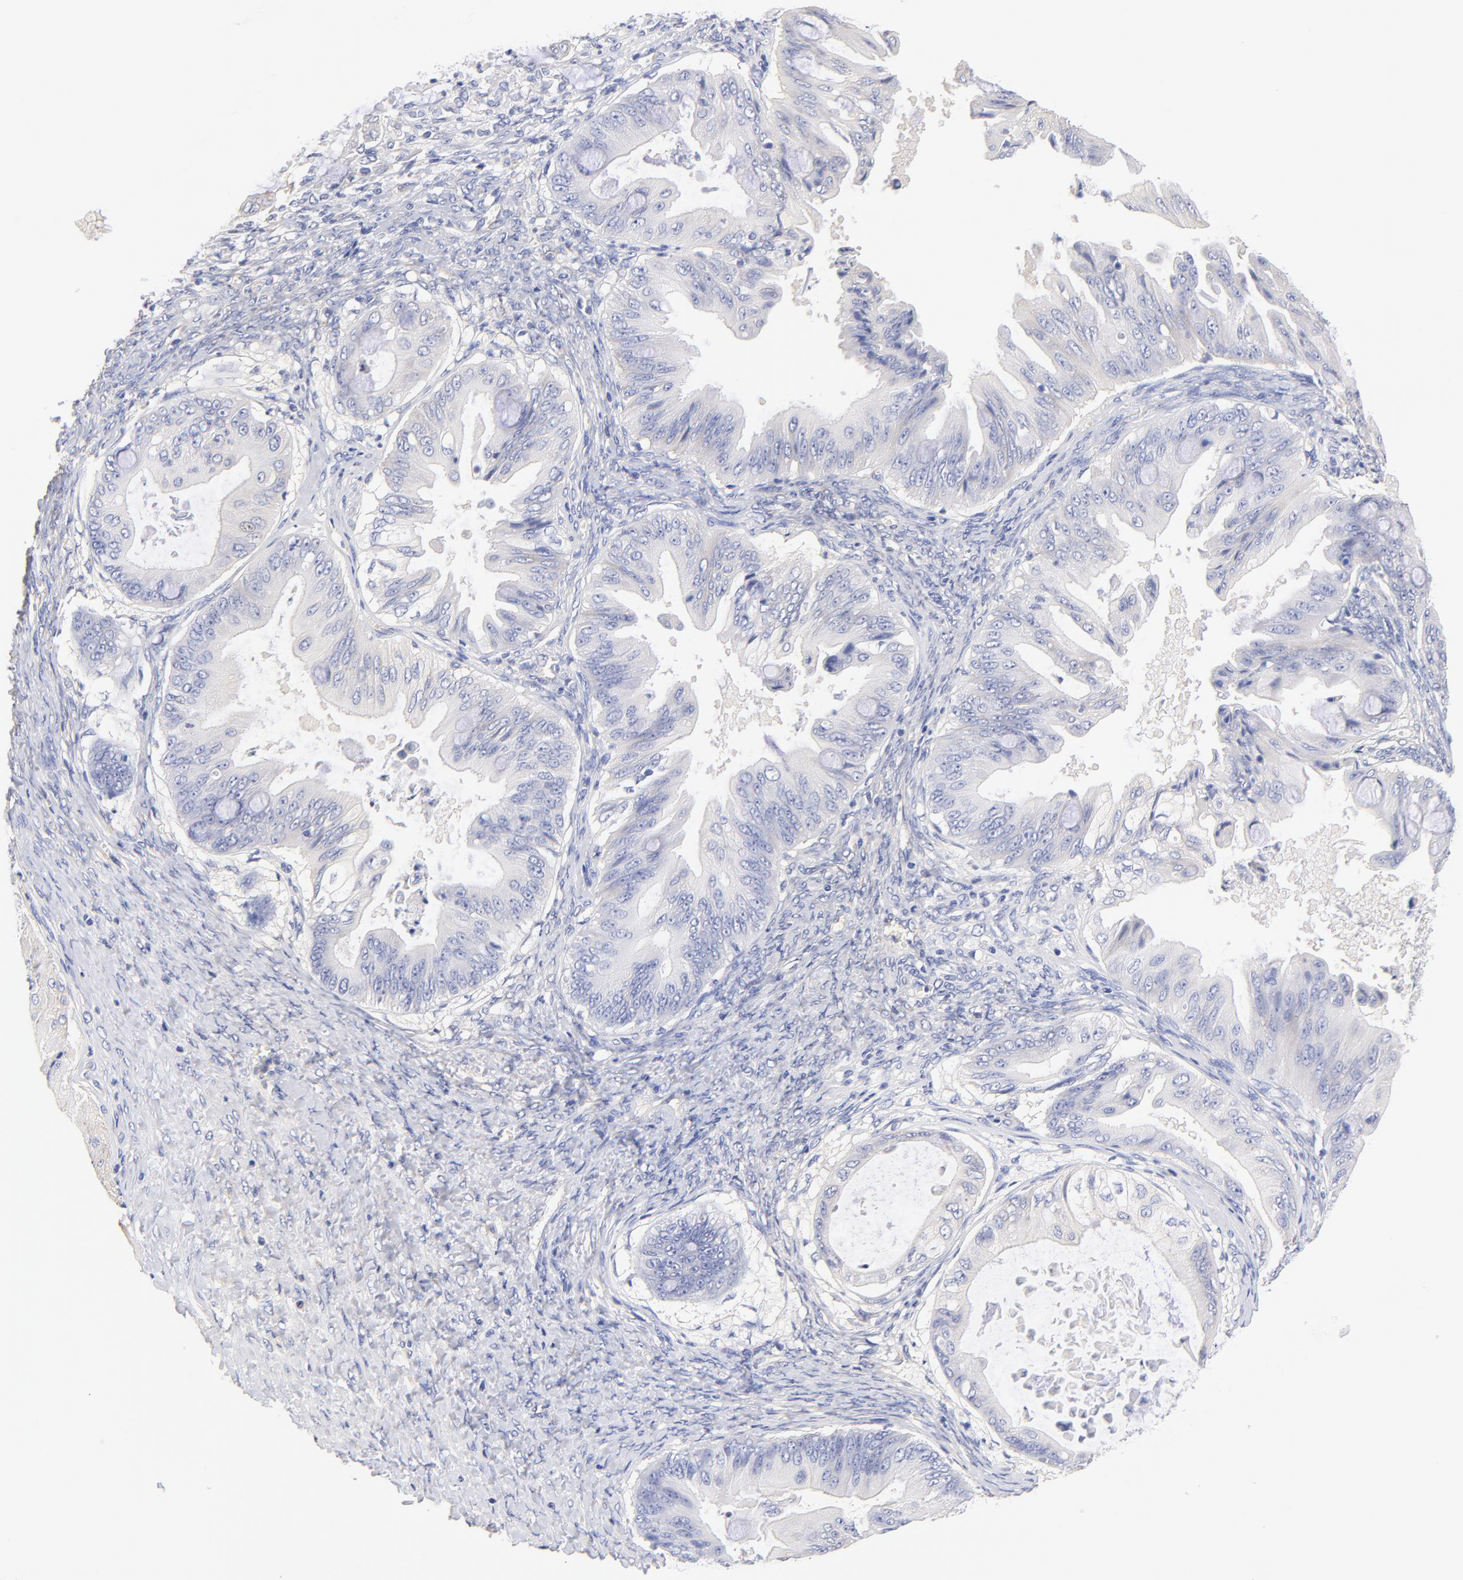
{"staining": {"intensity": "negative", "quantity": "none", "location": "none"}, "tissue": "ovarian cancer", "cell_type": "Tumor cells", "image_type": "cancer", "snomed": [{"axis": "morphology", "description": "Cystadenocarcinoma, mucinous, NOS"}, {"axis": "topography", "description": "Ovary"}], "caption": "Immunohistochemistry (IHC) histopathology image of neoplastic tissue: human mucinous cystadenocarcinoma (ovarian) stained with DAB shows no significant protein expression in tumor cells. (DAB IHC with hematoxylin counter stain).", "gene": "HS3ST1", "patient": {"sex": "female", "age": 37}}